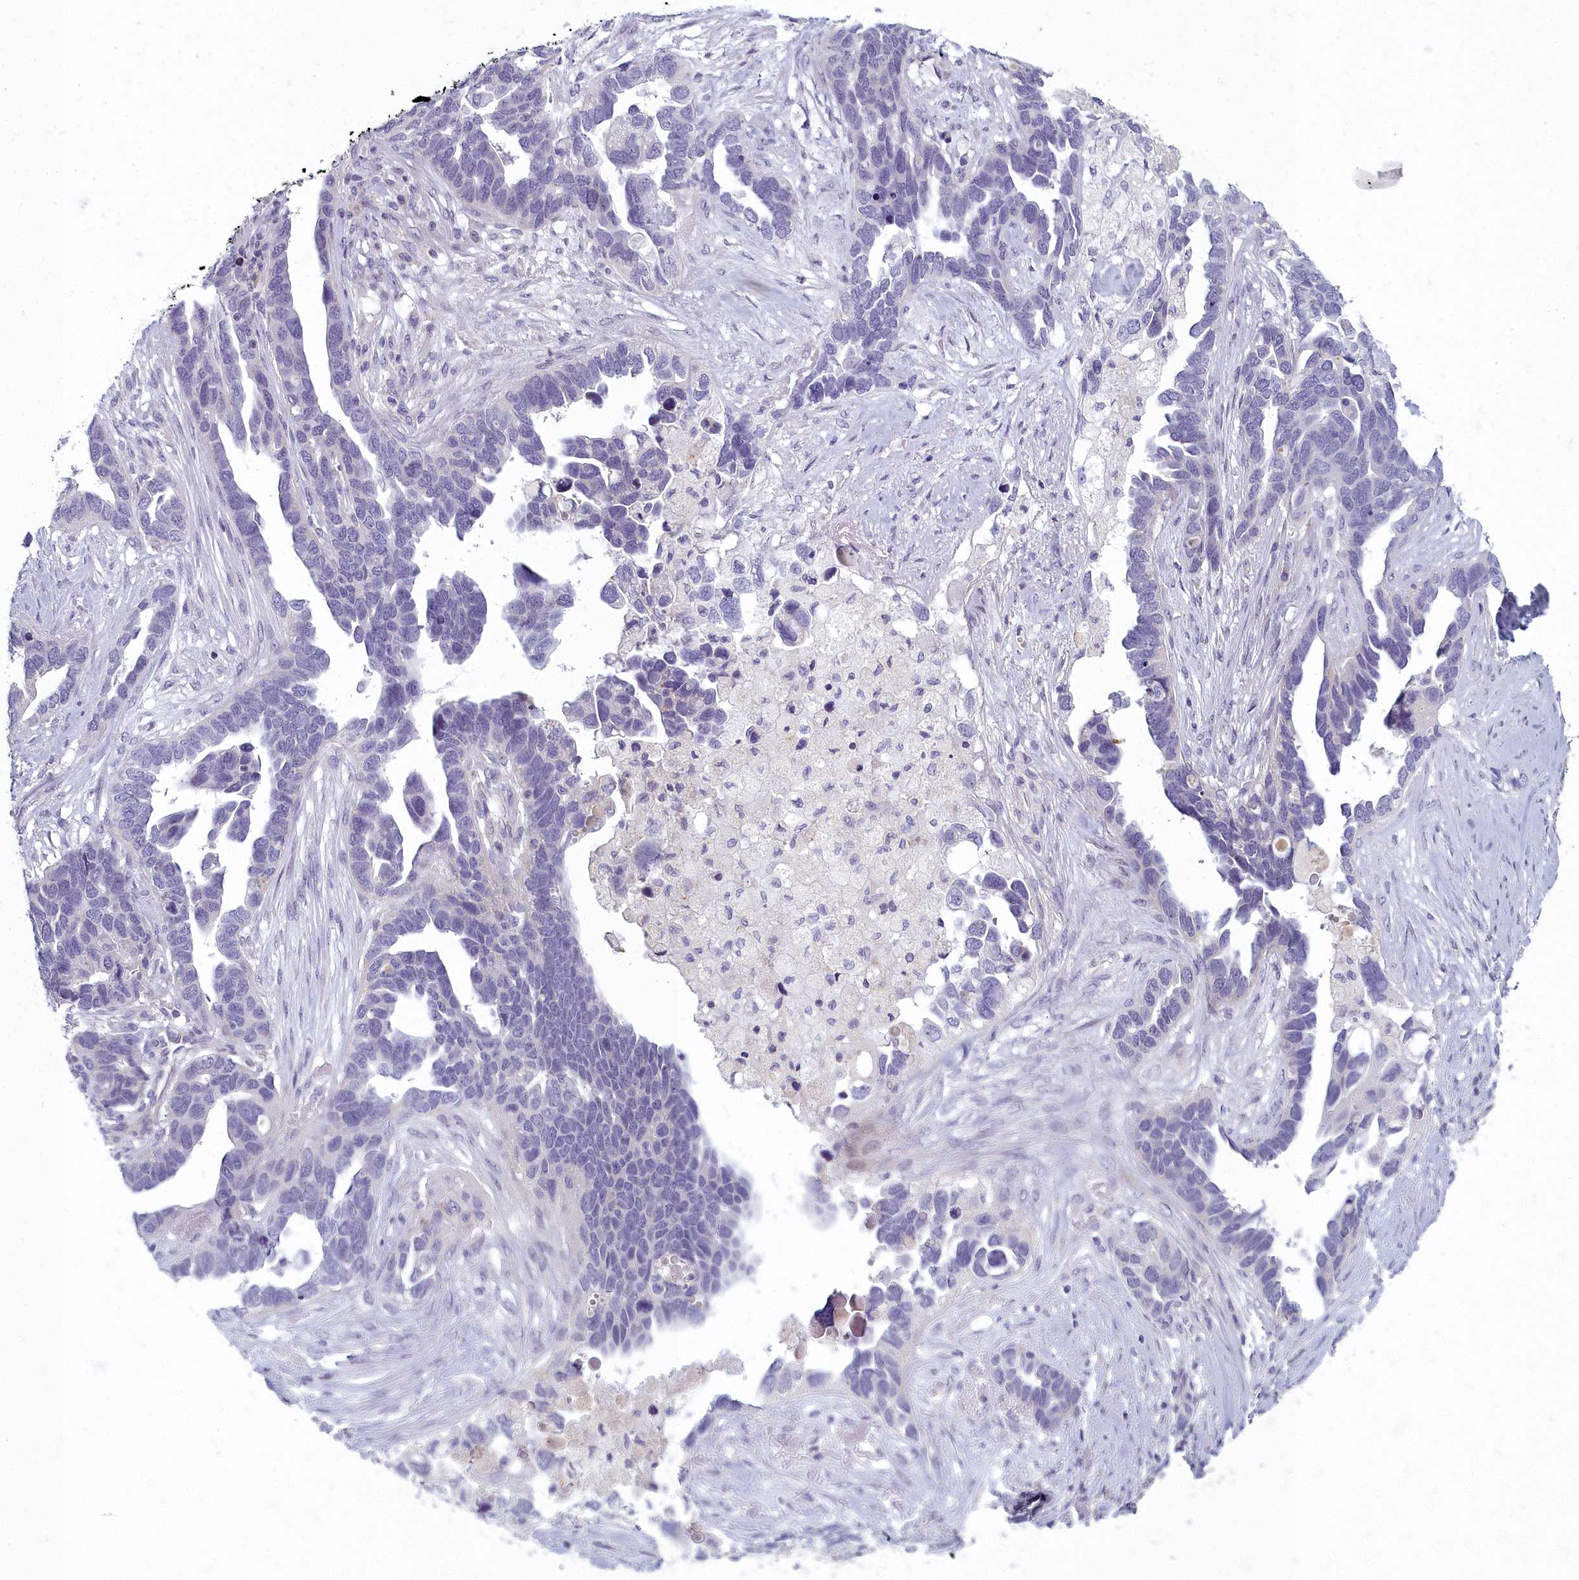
{"staining": {"intensity": "negative", "quantity": "none", "location": "none"}, "tissue": "ovarian cancer", "cell_type": "Tumor cells", "image_type": "cancer", "snomed": [{"axis": "morphology", "description": "Cystadenocarcinoma, serous, NOS"}, {"axis": "topography", "description": "Ovary"}], "caption": "Immunohistochemical staining of human ovarian cancer (serous cystadenocarcinoma) displays no significant expression in tumor cells.", "gene": "ARL15", "patient": {"sex": "female", "age": 54}}